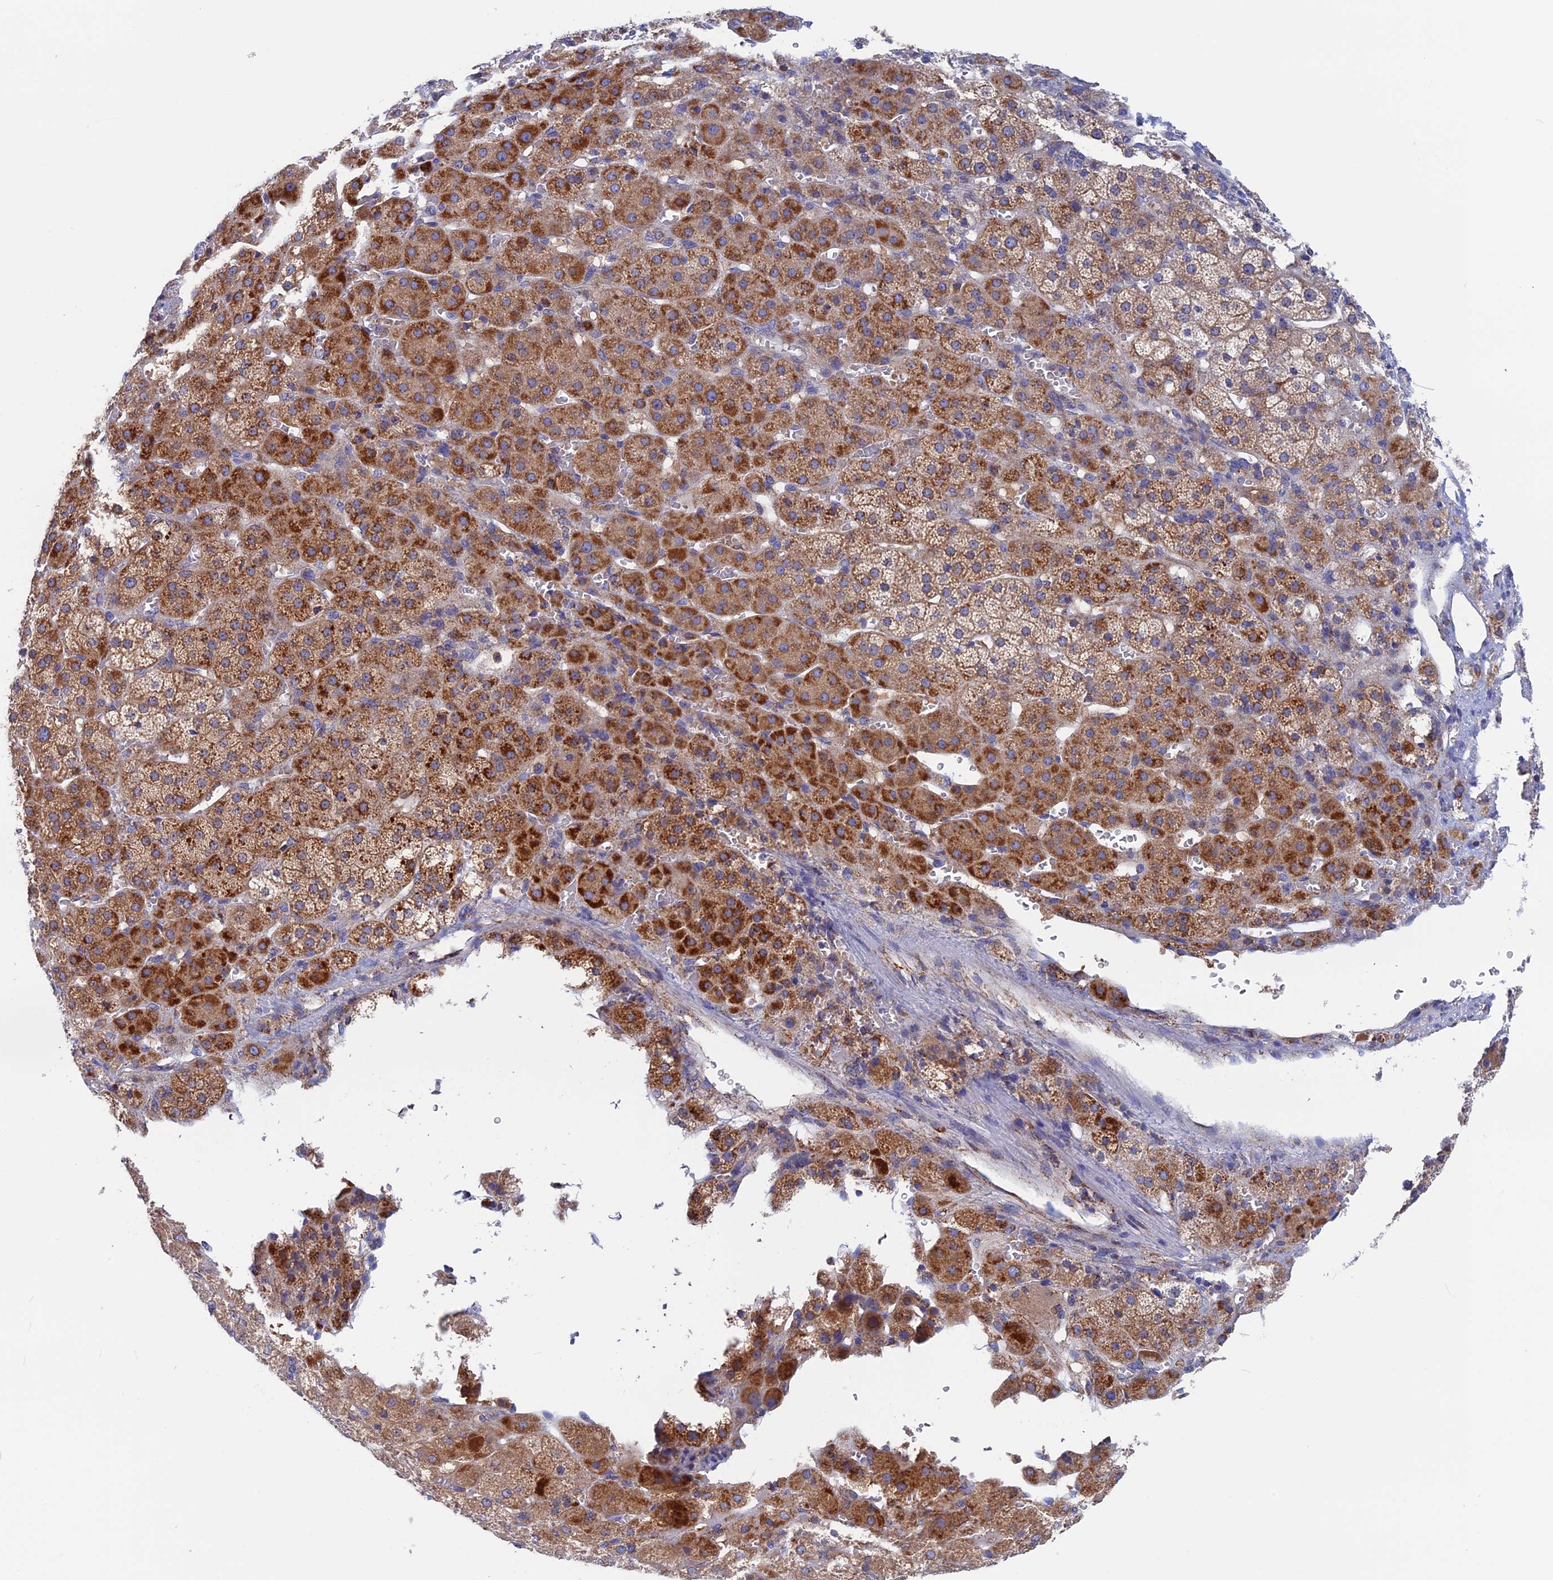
{"staining": {"intensity": "strong", "quantity": "25%-75%", "location": "cytoplasmic/membranous"}, "tissue": "adrenal gland", "cell_type": "Glandular cells", "image_type": "normal", "snomed": [{"axis": "morphology", "description": "Normal tissue, NOS"}, {"axis": "topography", "description": "Adrenal gland"}], "caption": "Strong cytoplasmic/membranous expression is identified in approximately 25%-75% of glandular cells in benign adrenal gland.", "gene": "WDR83", "patient": {"sex": "female", "age": 57}}